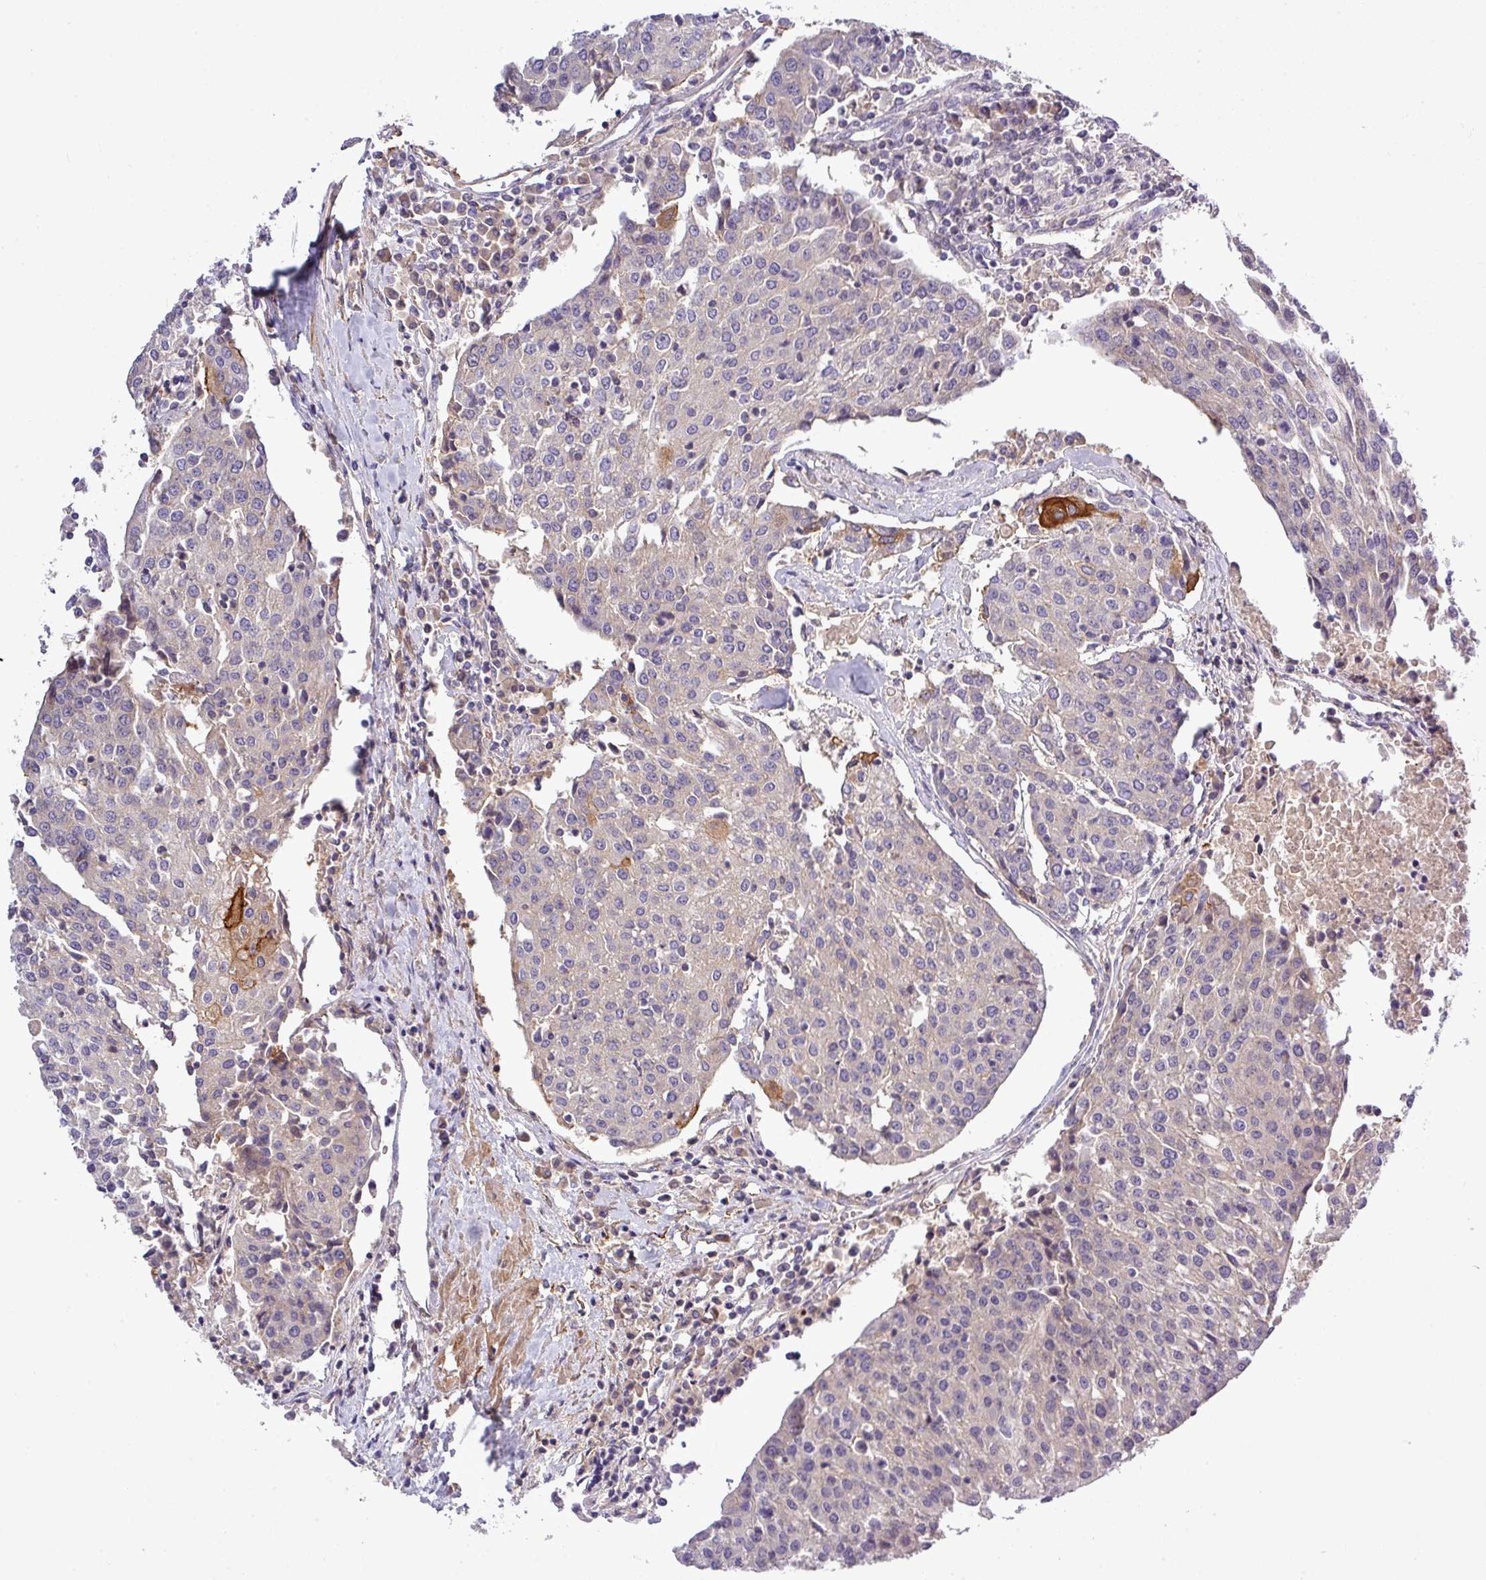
{"staining": {"intensity": "moderate", "quantity": "<25%", "location": "cytoplasmic/membranous"}, "tissue": "urothelial cancer", "cell_type": "Tumor cells", "image_type": "cancer", "snomed": [{"axis": "morphology", "description": "Urothelial carcinoma, High grade"}, {"axis": "topography", "description": "Urinary bladder"}], "caption": "IHC photomicrograph of neoplastic tissue: human urothelial carcinoma (high-grade) stained using immunohistochemistry (IHC) reveals low levels of moderate protein expression localized specifically in the cytoplasmic/membranous of tumor cells, appearing as a cytoplasmic/membranous brown color.", "gene": "PARD6A", "patient": {"sex": "female", "age": 85}}